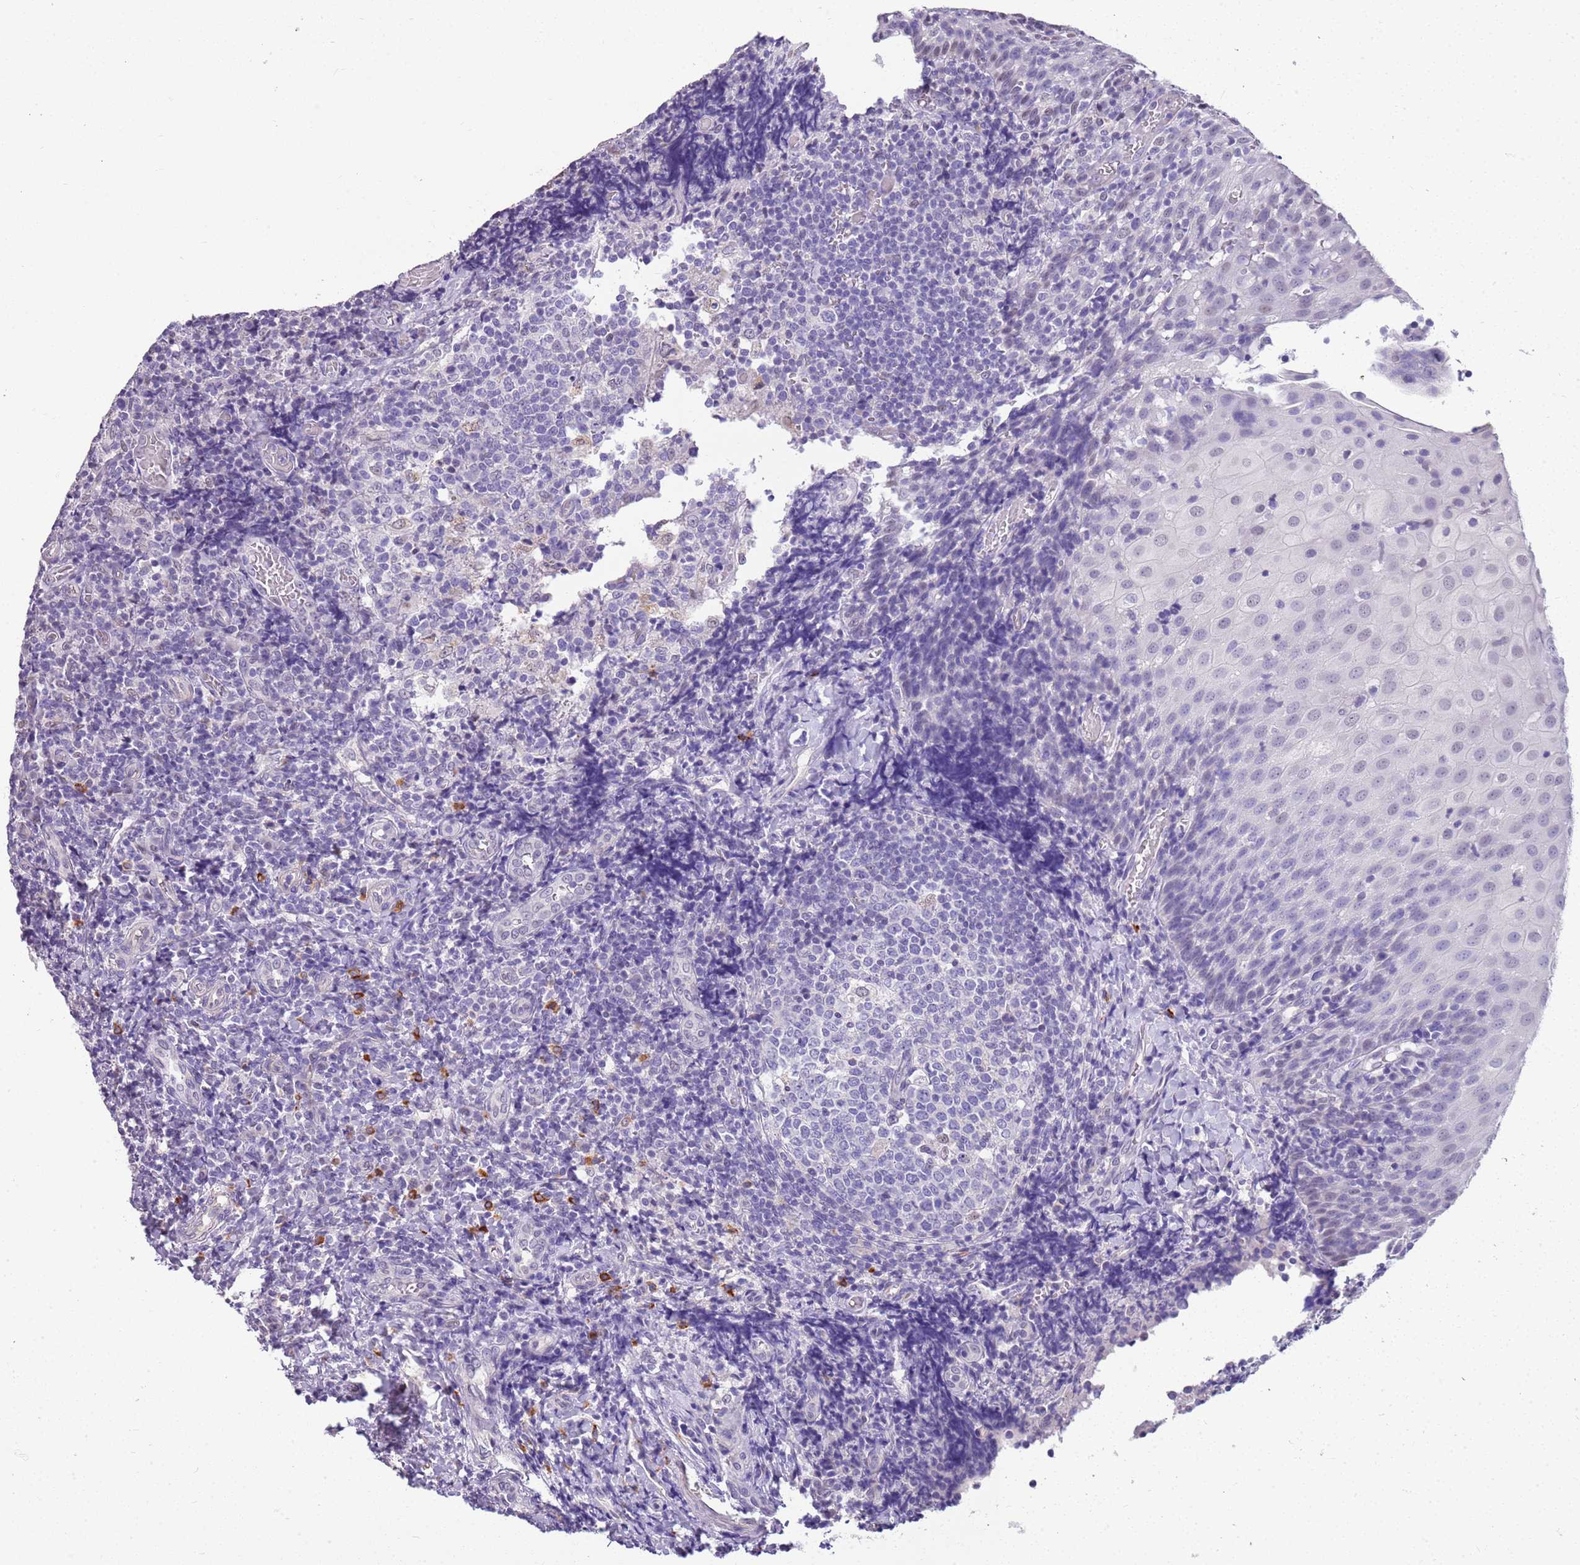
{"staining": {"intensity": "negative", "quantity": "none", "location": "none"}, "tissue": "tonsil", "cell_type": "Germinal center cells", "image_type": "normal", "snomed": [{"axis": "morphology", "description": "Normal tissue, NOS"}, {"axis": "topography", "description": "Tonsil"}], "caption": "Immunohistochemistry (IHC) histopathology image of benign tonsil: human tonsil stained with DAB (3,3'-diaminobenzidine) demonstrates no significant protein staining in germinal center cells. The staining was performed using DAB (3,3'-diaminobenzidine) to visualize the protein expression in brown, while the nuclei were stained in blue with hematoxylin (Magnification: 20x).", "gene": "CTRC", "patient": {"sex": "female", "age": 19}}